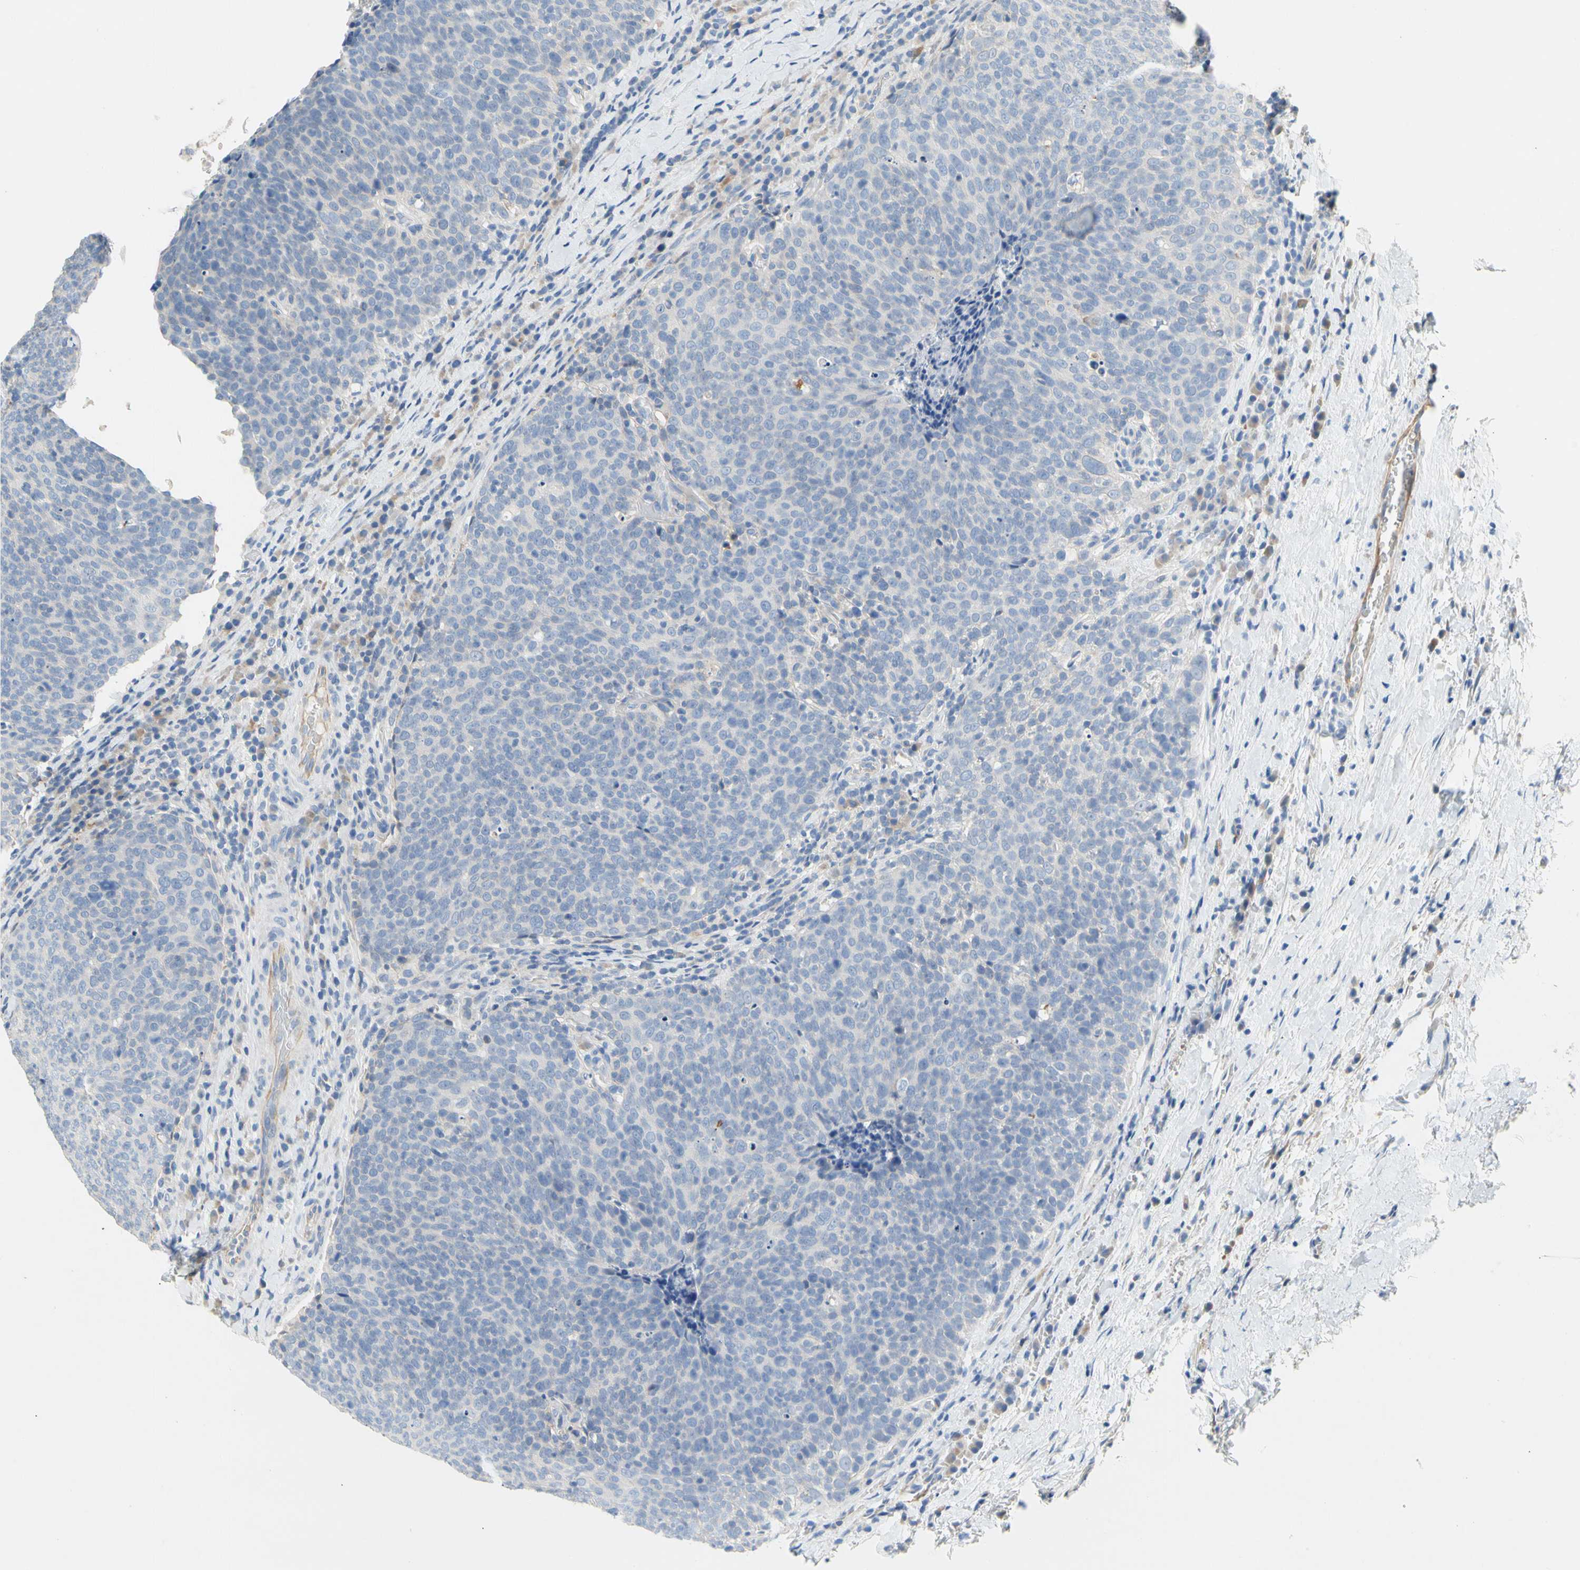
{"staining": {"intensity": "negative", "quantity": "none", "location": "none"}, "tissue": "head and neck cancer", "cell_type": "Tumor cells", "image_type": "cancer", "snomed": [{"axis": "morphology", "description": "Squamous cell carcinoma, NOS"}, {"axis": "morphology", "description": "Squamous cell carcinoma, metastatic, NOS"}, {"axis": "topography", "description": "Lymph node"}, {"axis": "topography", "description": "Head-Neck"}], "caption": "Image shows no protein positivity in tumor cells of head and neck squamous cell carcinoma tissue.", "gene": "CCM2L", "patient": {"sex": "male", "age": 62}}